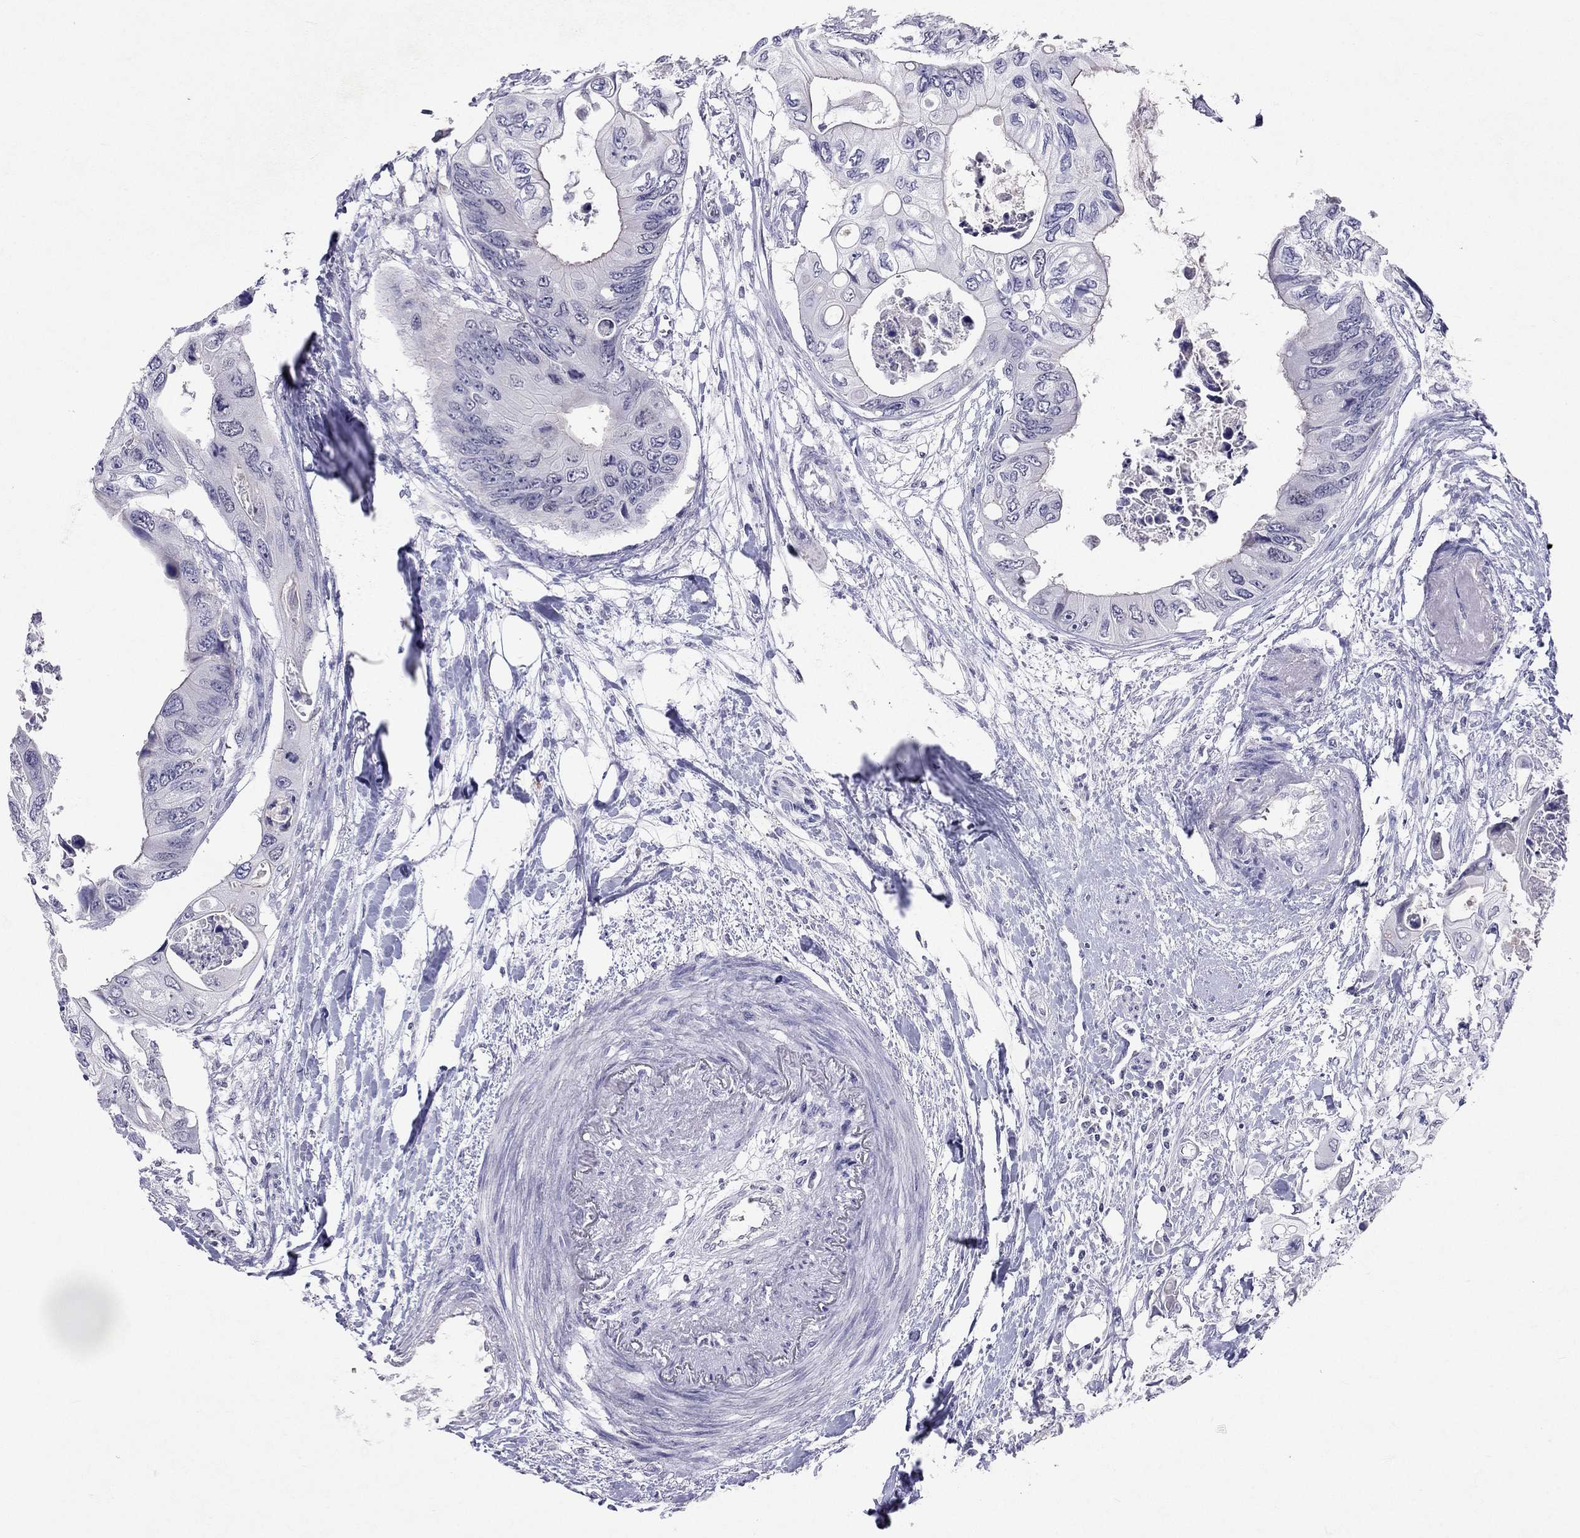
{"staining": {"intensity": "negative", "quantity": "none", "location": "none"}, "tissue": "colorectal cancer", "cell_type": "Tumor cells", "image_type": "cancer", "snomed": [{"axis": "morphology", "description": "Adenocarcinoma, NOS"}, {"axis": "topography", "description": "Rectum"}], "caption": "Immunohistochemical staining of human colorectal adenocarcinoma exhibits no significant expression in tumor cells. (Brightfield microscopy of DAB IHC at high magnification).", "gene": "JHY", "patient": {"sex": "male", "age": 63}}